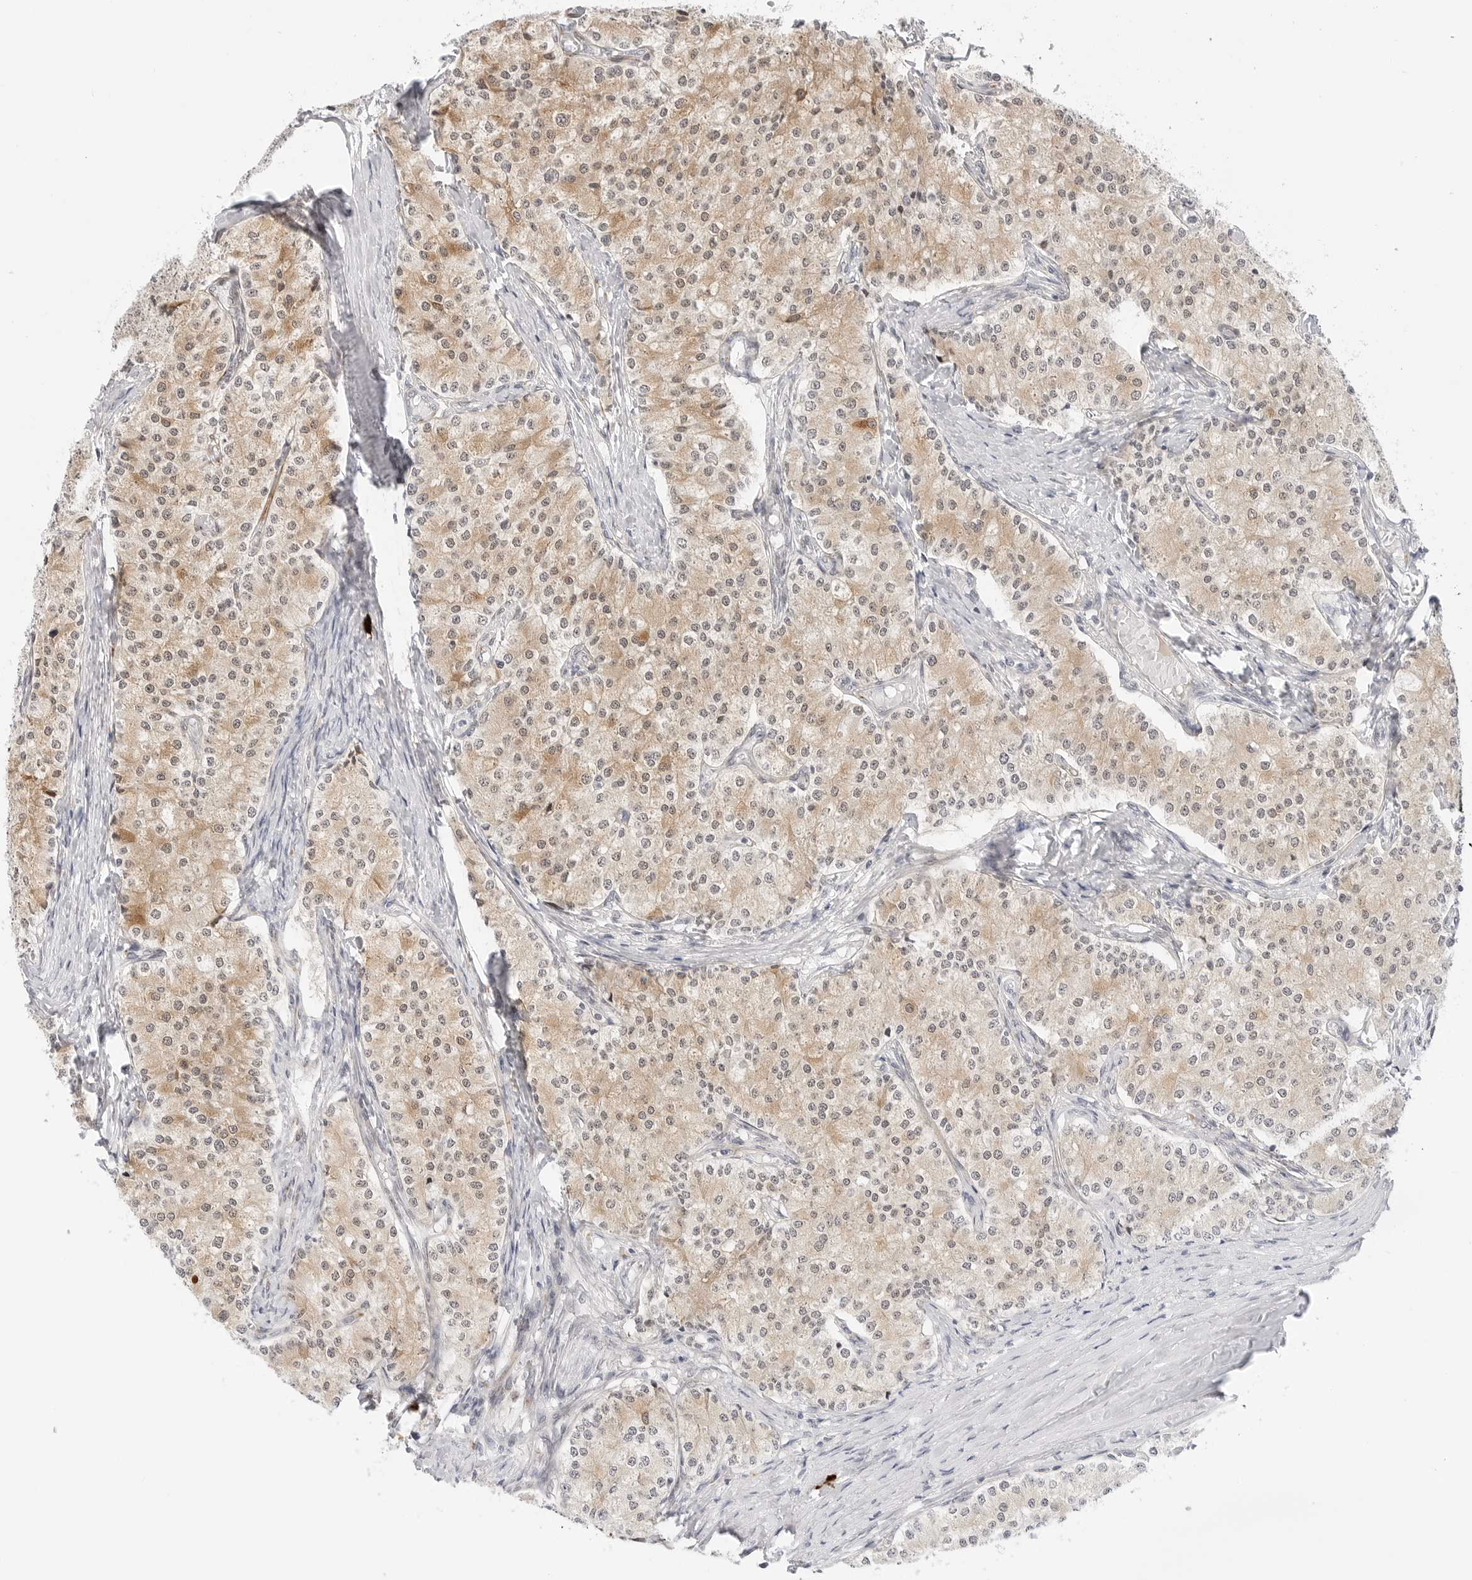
{"staining": {"intensity": "moderate", "quantity": ">75%", "location": "cytoplasmic/membranous,nuclear"}, "tissue": "carcinoid", "cell_type": "Tumor cells", "image_type": "cancer", "snomed": [{"axis": "morphology", "description": "Carcinoid, malignant, NOS"}, {"axis": "topography", "description": "Colon"}], "caption": "A photomicrograph showing moderate cytoplasmic/membranous and nuclear staining in about >75% of tumor cells in carcinoid, as visualized by brown immunohistochemical staining.", "gene": "HIPK3", "patient": {"sex": "female", "age": 52}}